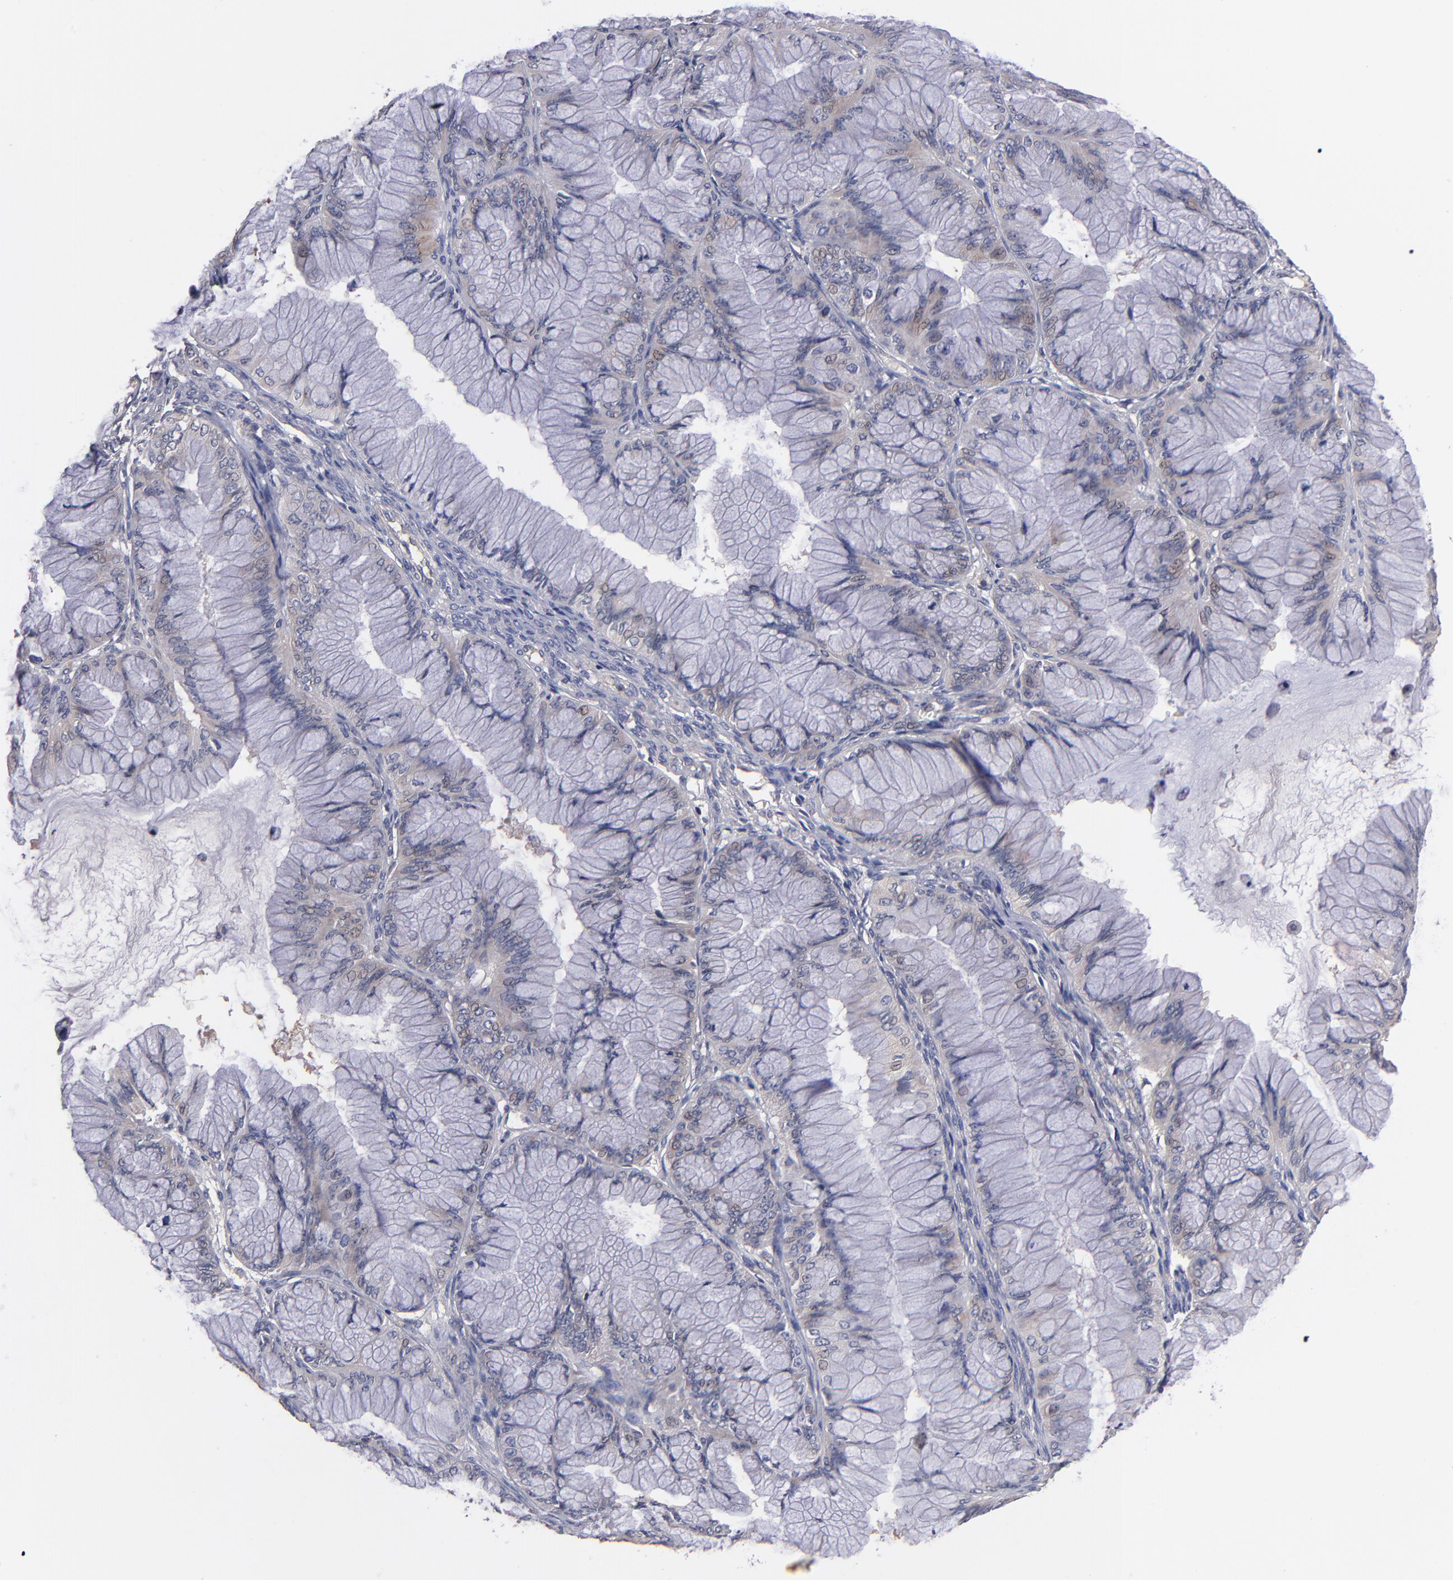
{"staining": {"intensity": "weak", "quantity": "25%-75%", "location": "cytoplasmic/membranous"}, "tissue": "ovarian cancer", "cell_type": "Tumor cells", "image_type": "cancer", "snomed": [{"axis": "morphology", "description": "Cystadenocarcinoma, mucinous, NOS"}, {"axis": "topography", "description": "Ovary"}], "caption": "Protein staining by IHC demonstrates weak cytoplasmic/membranous expression in approximately 25%-75% of tumor cells in ovarian cancer.", "gene": "DACT1", "patient": {"sex": "female", "age": 63}}